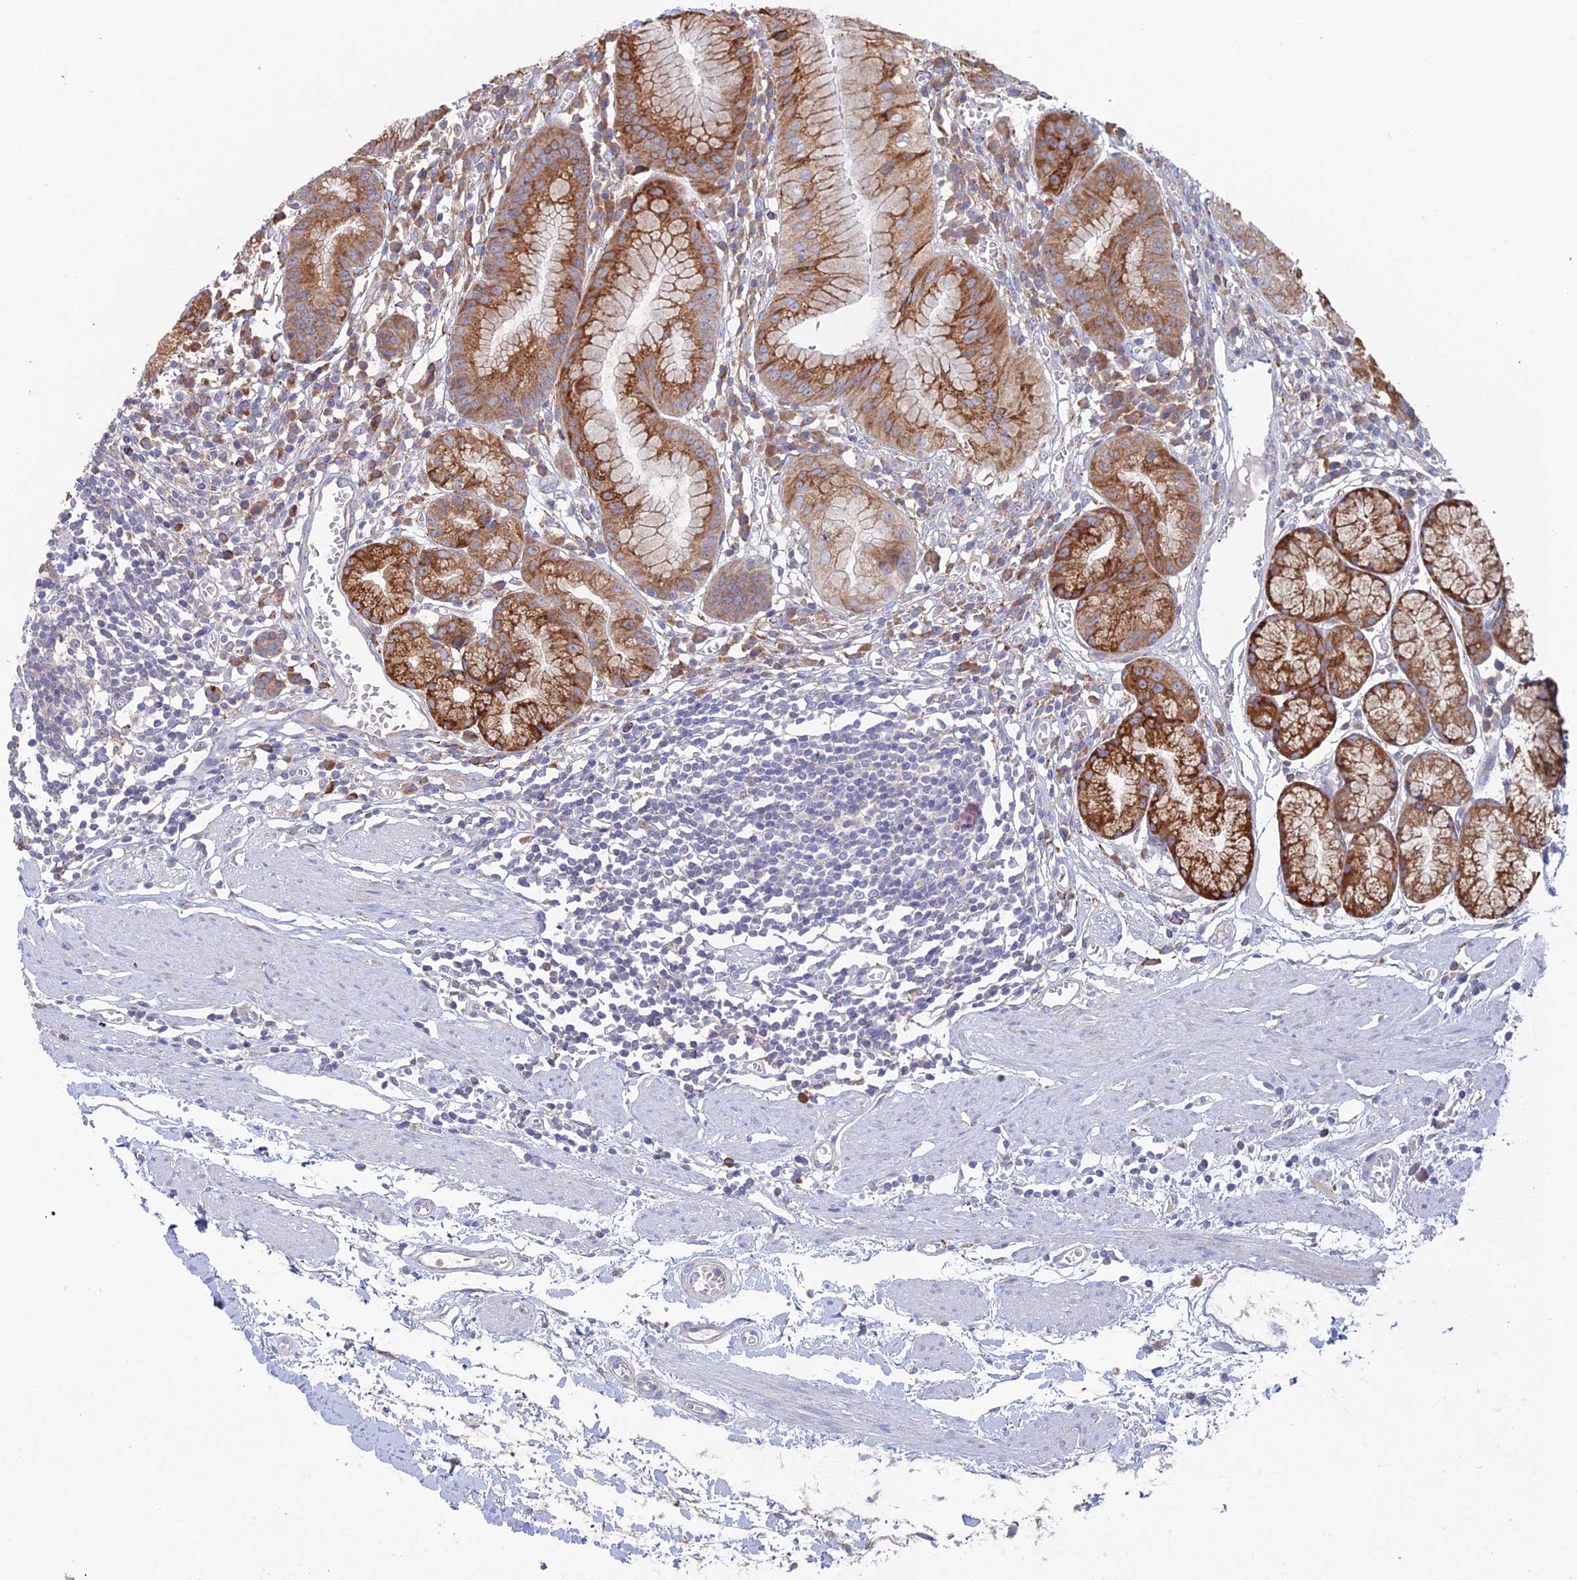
{"staining": {"intensity": "strong", "quantity": "25%-75%", "location": "cytoplasmic/membranous"}, "tissue": "stomach", "cell_type": "Glandular cells", "image_type": "normal", "snomed": [{"axis": "morphology", "description": "Normal tissue, NOS"}, {"axis": "topography", "description": "Stomach"}], "caption": "IHC (DAB (3,3'-diaminobenzidine)) staining of unremarkable human stomach shows strong cytoplasmic/membranous protein expression in approximately 25%-75% of glandular cells. (DAB IHC, brown staining for protein, blue staining for nuclei).", "gene": "TRAPPC6A", "patient": {"sex": "male", "age": 55}}